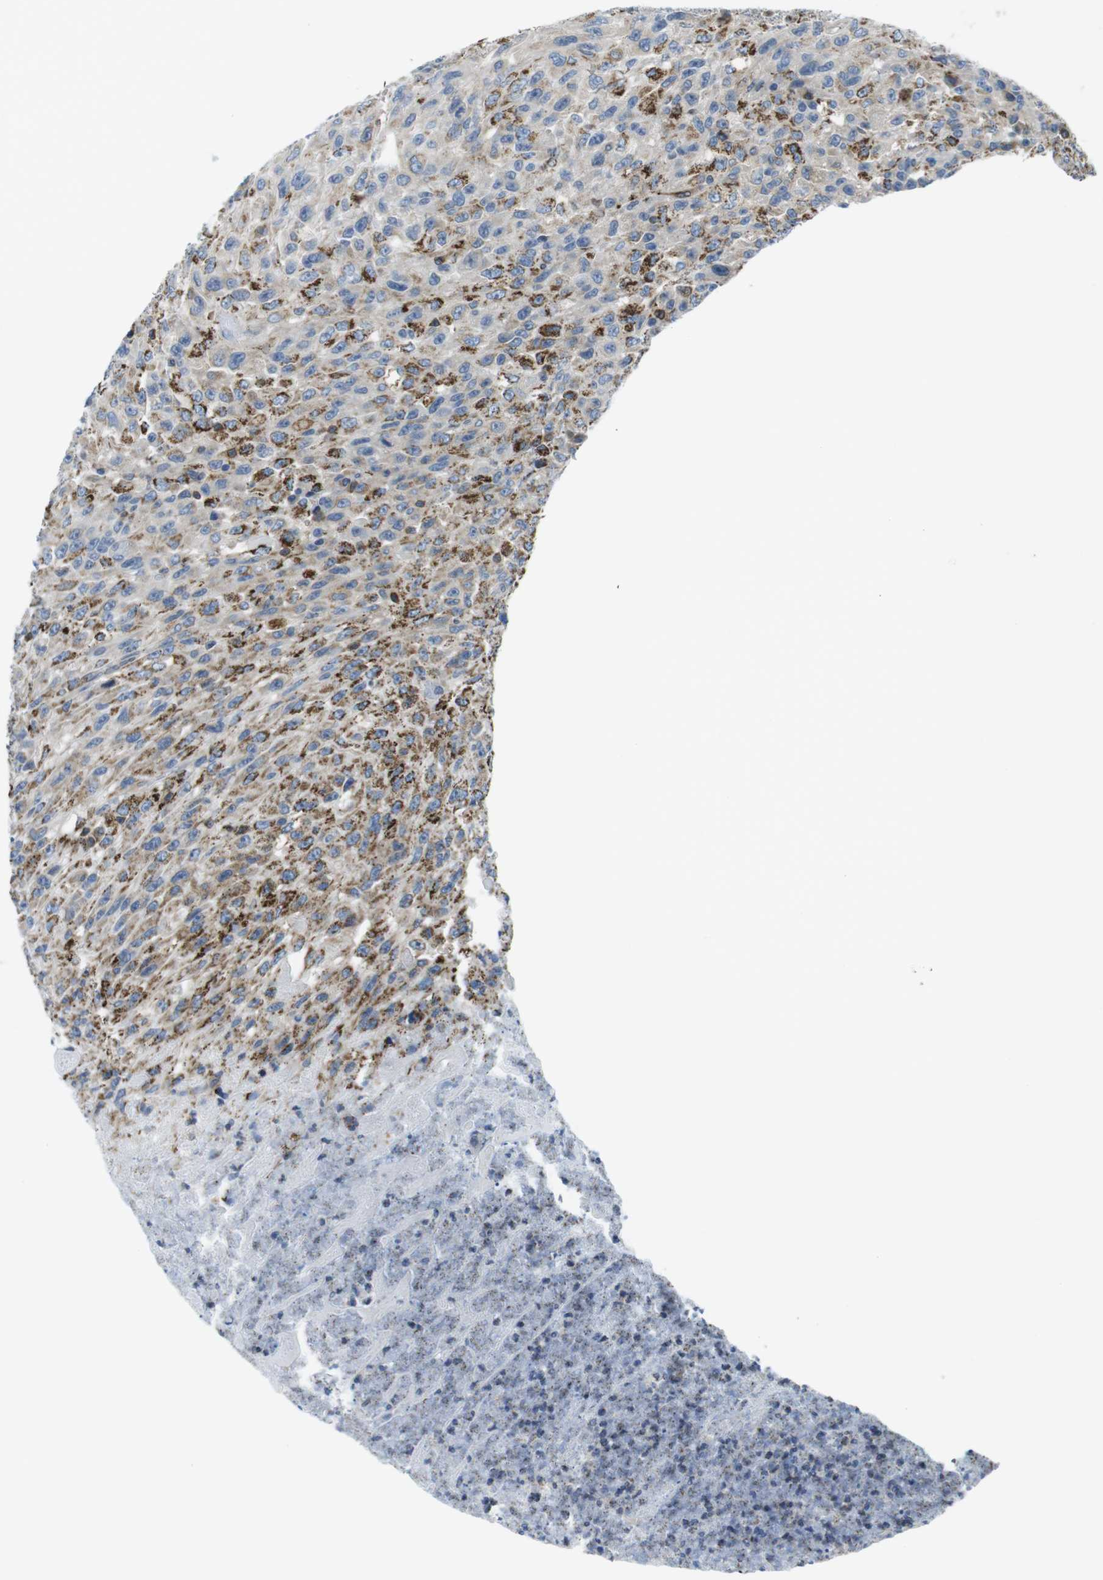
{"staining": {"intensity": "moderate", "quantity": "25%-75%", "location": "cytoplasmic/membranous"}, "tissue": "urothelial cancer", "cell_type": "Tumor cells", "image_type": "cancer", "snomed": [{"axis": "morphology", "description": "Urothelial carcinoma, High grade"}, {"axis": "topography", "description": "Urinary bladder"}], "caption": "Immunohistochemical staining of urothelial cancer demonstrates medium levels of moderate cytoplasmic/membranous positivity in about 25%-75% of tumor cells.", "gene": "KCNE3", "patient": {"sex": "male", "age": 66}}